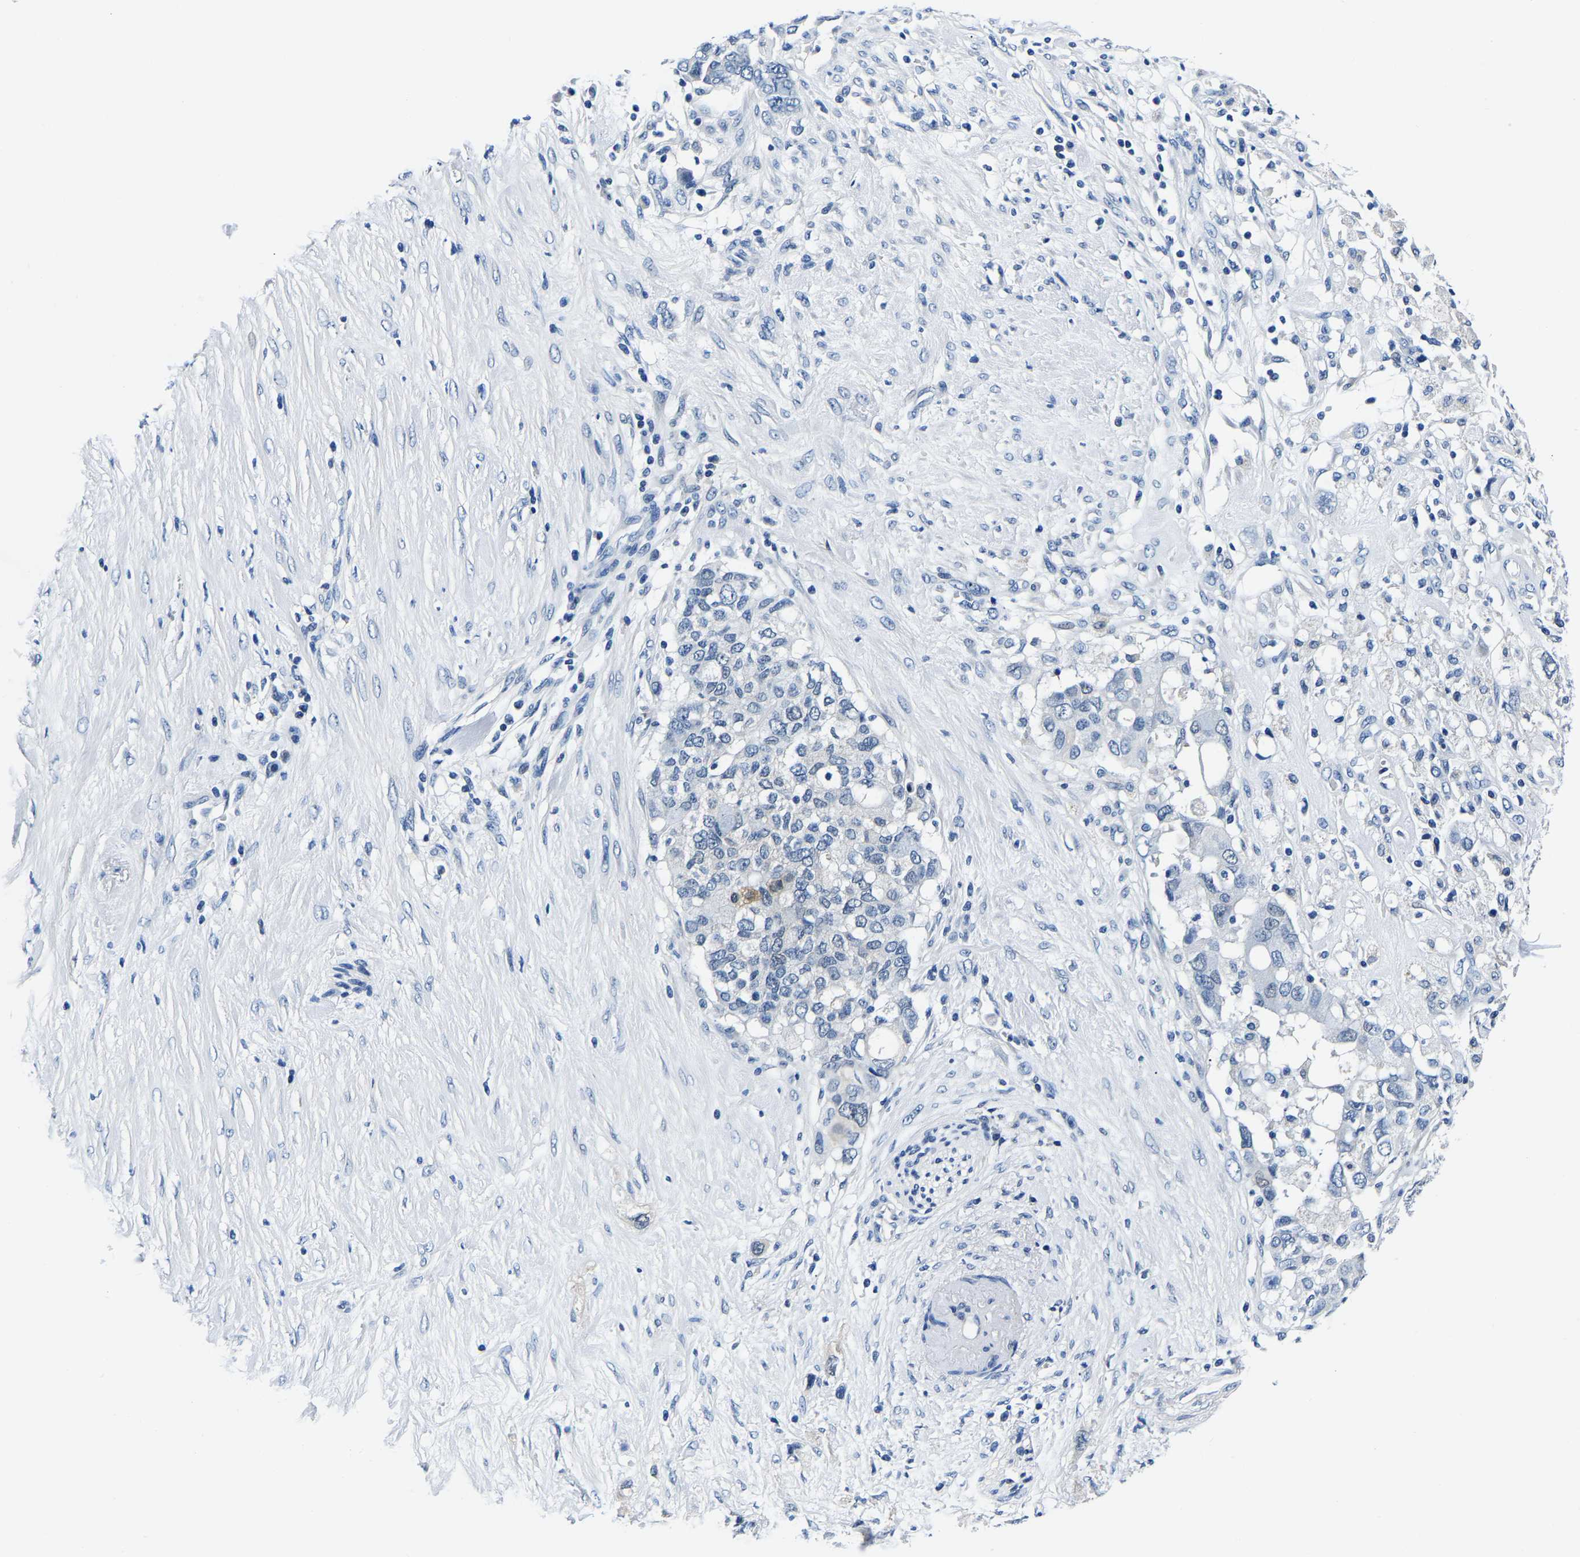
{"staining": {"intensity": "negative", "quantity": "none", "location": "none"}, "tissue": "pancreatic cancer", "cell_type": "Tumor cells", "image_type": "cancer", "snomed": [{"axis": "morphology", "description": "Adenocarcinoma, NOS"}, {"axis": "topography", "description": "Pancreas"}], "caption": "The immunohistochemistry micrograph has no significant positivity in tumor cells of pancreatic cancer tissue.", "gene": "ACO1", "patient": {"sex": "female", "age": 56}}